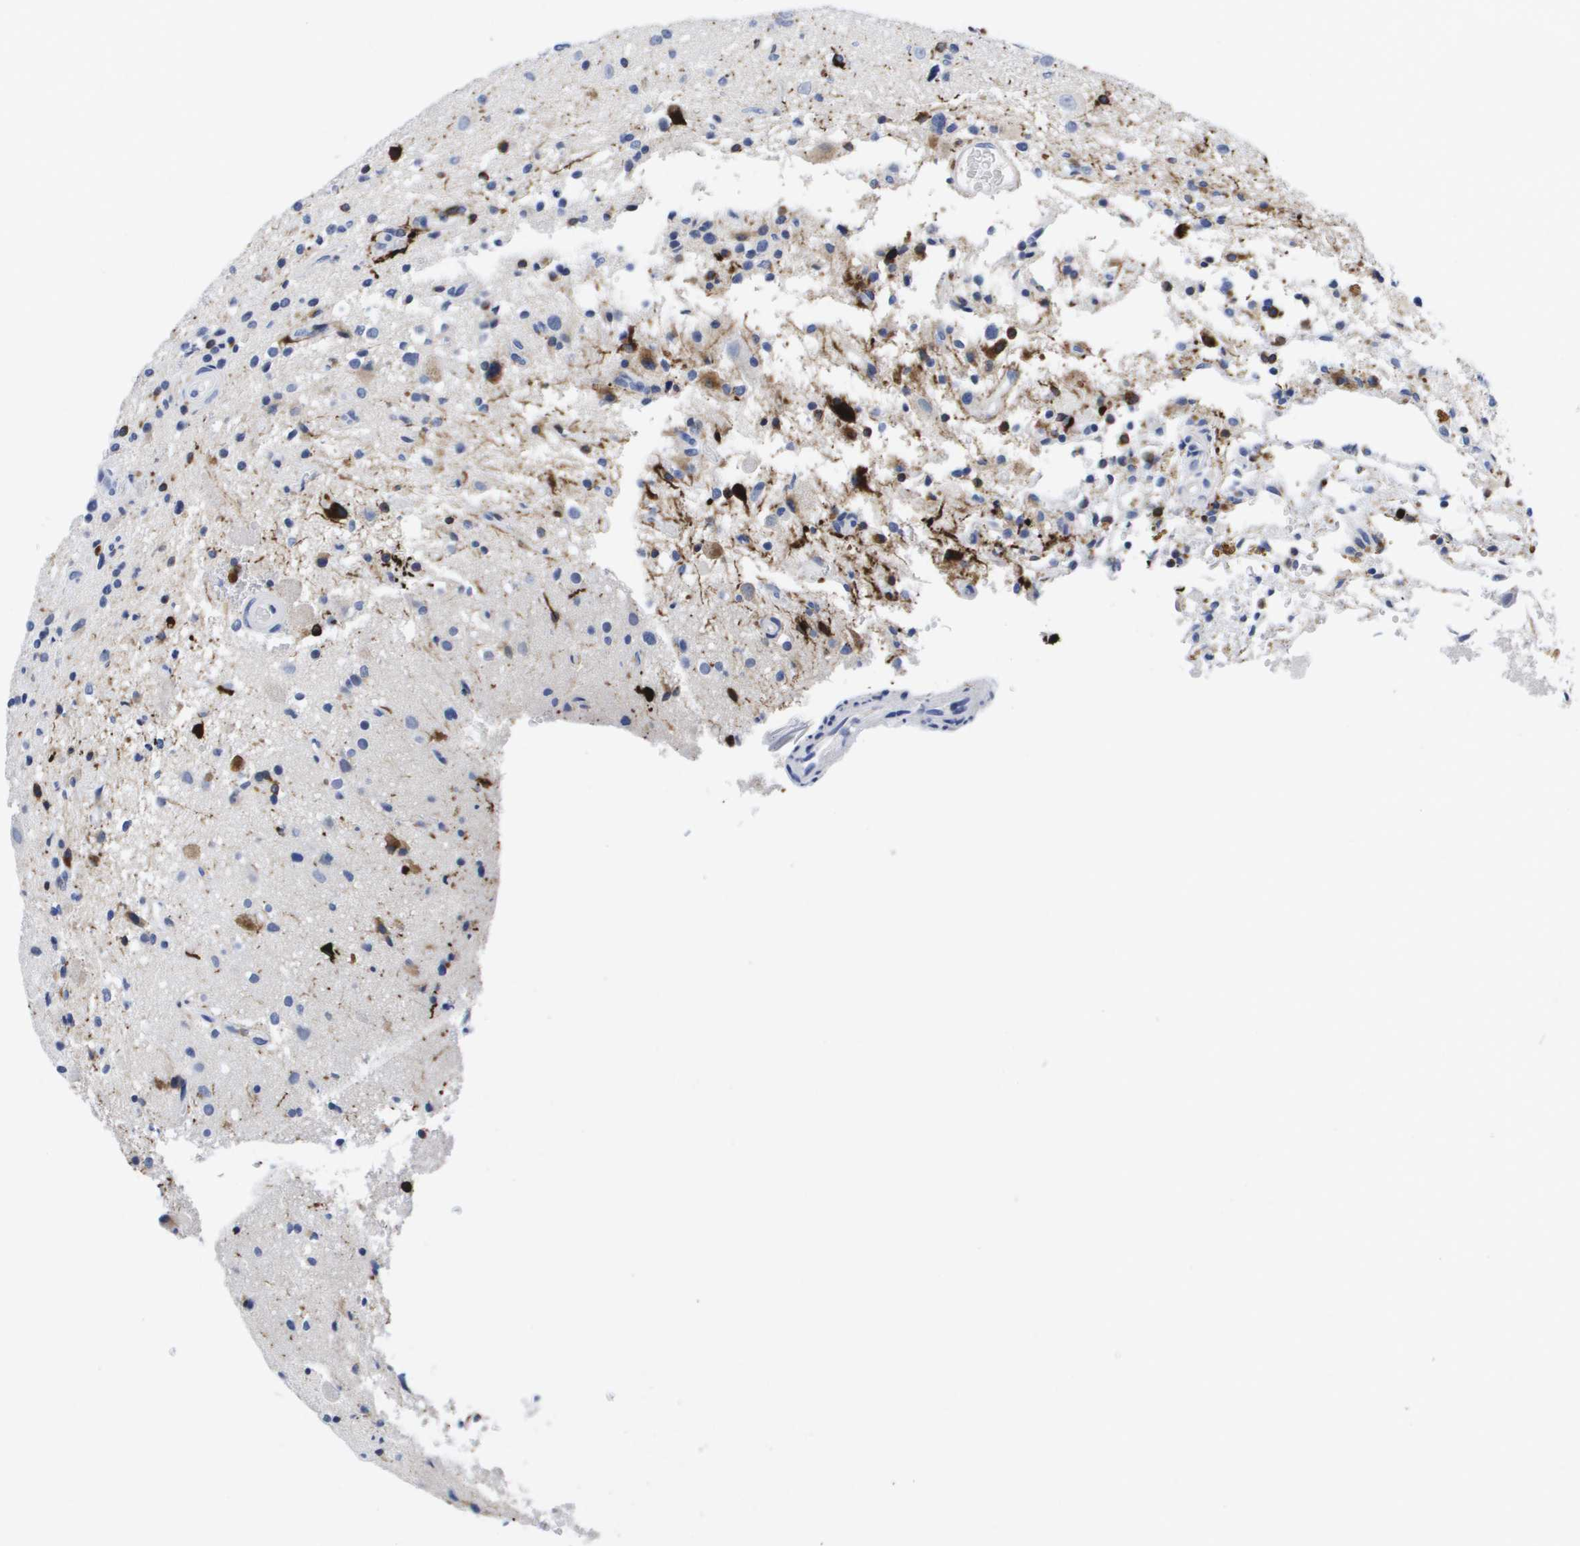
{"staining": {"intensity": "strong", "quantity": "<25%", "location": "cytoplasmic/membranous"}, "tissue": "glioma", "cell_type": "Tumor cells", "image_type": "cancer", "snomed": [{"axis": "morphology", "description": "Glioma, malignant, High grade"}, {"axis": "topography", "description": "Brain"}], "caption": "IHC histopathology image of malignant high-grade glioma stained for a protein (brown), which demonstrates medium levels of strong cytoplasmic/membranous expression in about <25% of tumor cells.", "gene": "HMOX1", "patient": {"sex": "male", "age": 33}}